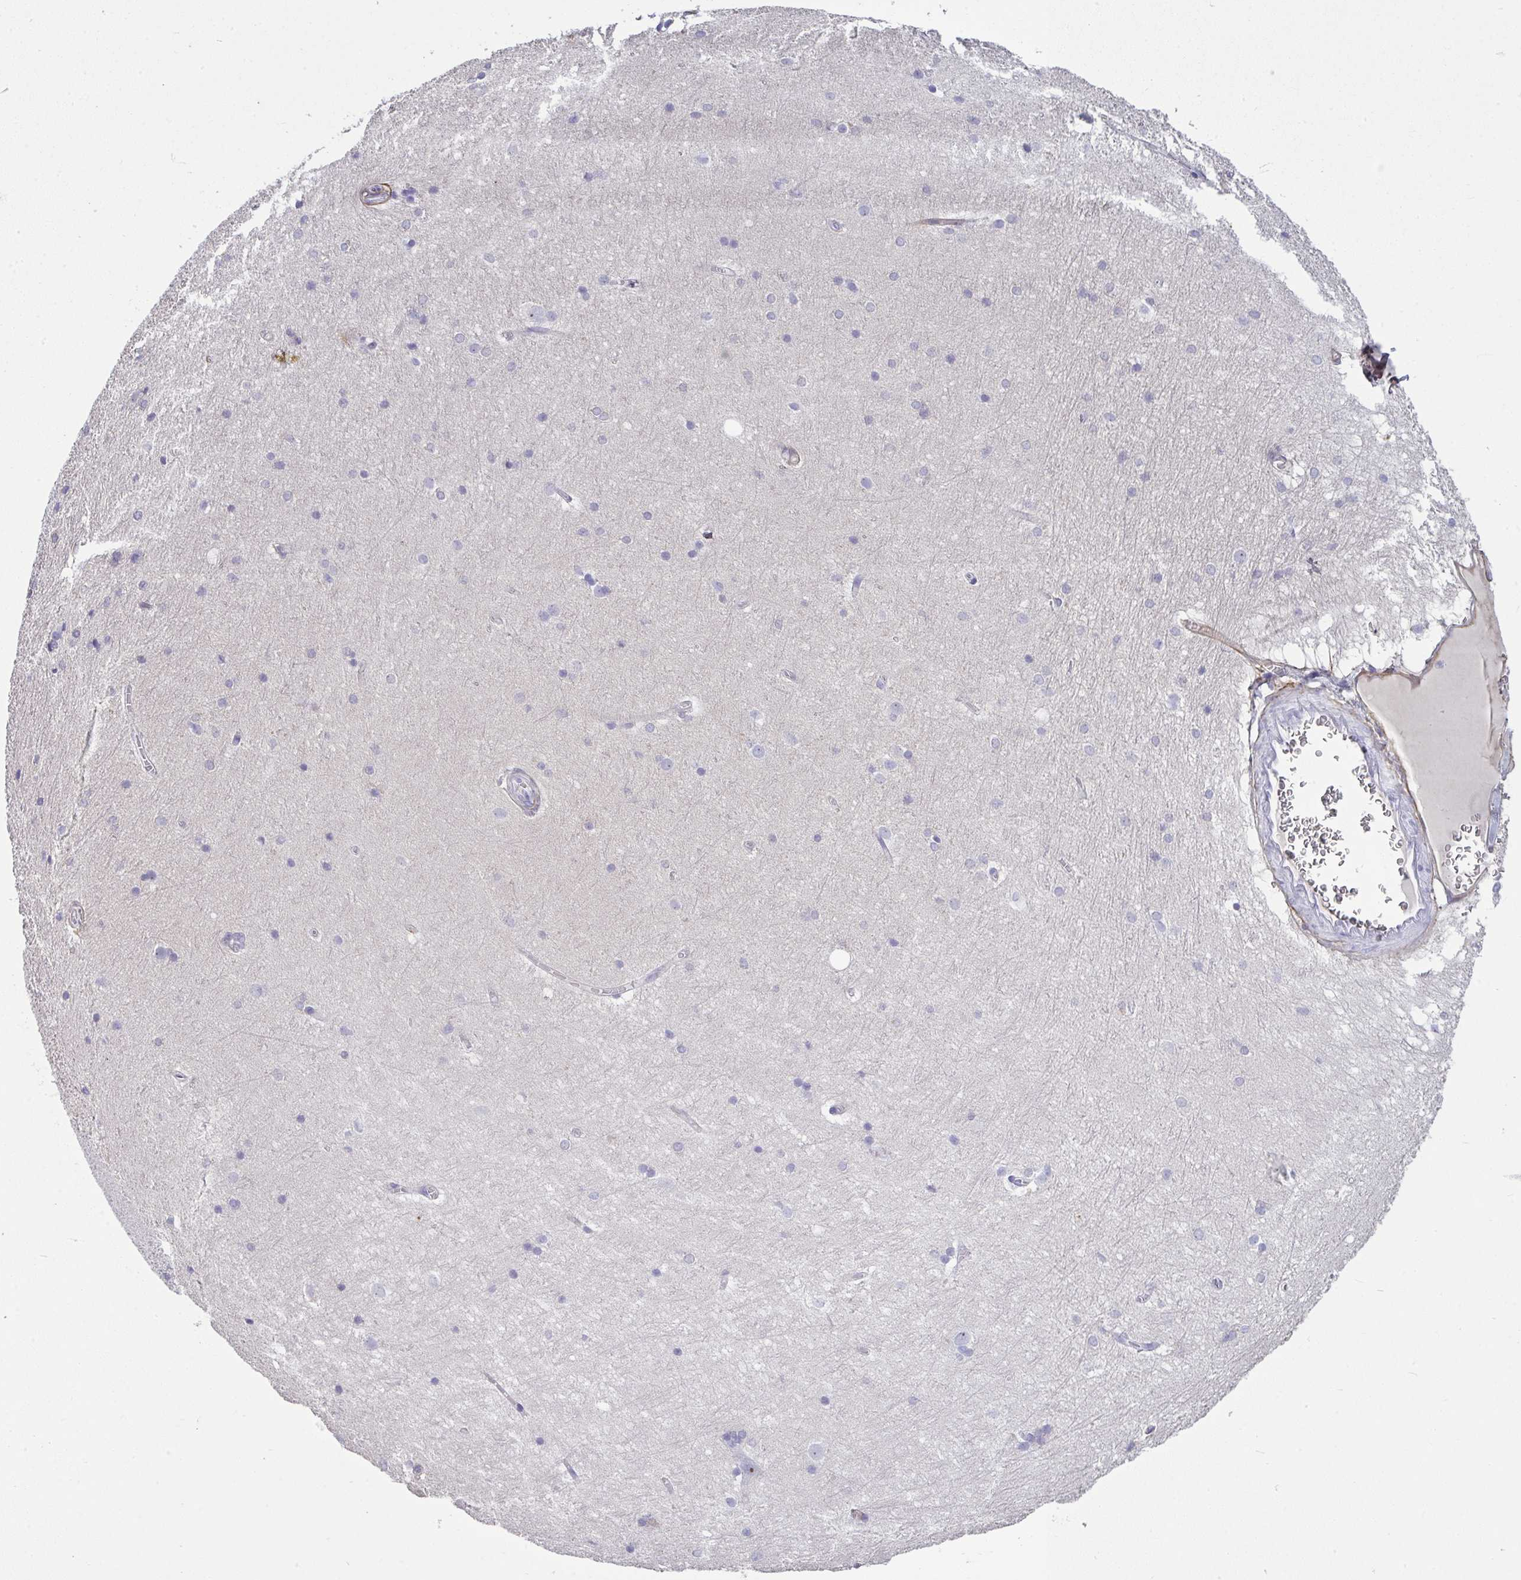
{"staining": {"intensity": "negative", "quantity": "none", "location": "none"}, "tissue": "hippocampus", "cell_type": "Glial cells", "image_type": "normal", "snomed": [{"axis": "morphology", "description": "Normal tissue, NOS"}, {"axis": "topography", "description": "Cerebral cortex"}, {"axis": "topography", "description": "Hippocampus"}], "caption": "This is a micrograph of immunohistochemistry (IHC) staining of benign hippocampus, which shows no staining in glial cells. Brightfield microscopy of immunohistochemistry stained with DAB (brown) and hematoxylin (blue), captured at high magnification.", "gene": "LHFPL6", "patient": {"sex": "female", "age": 19}}